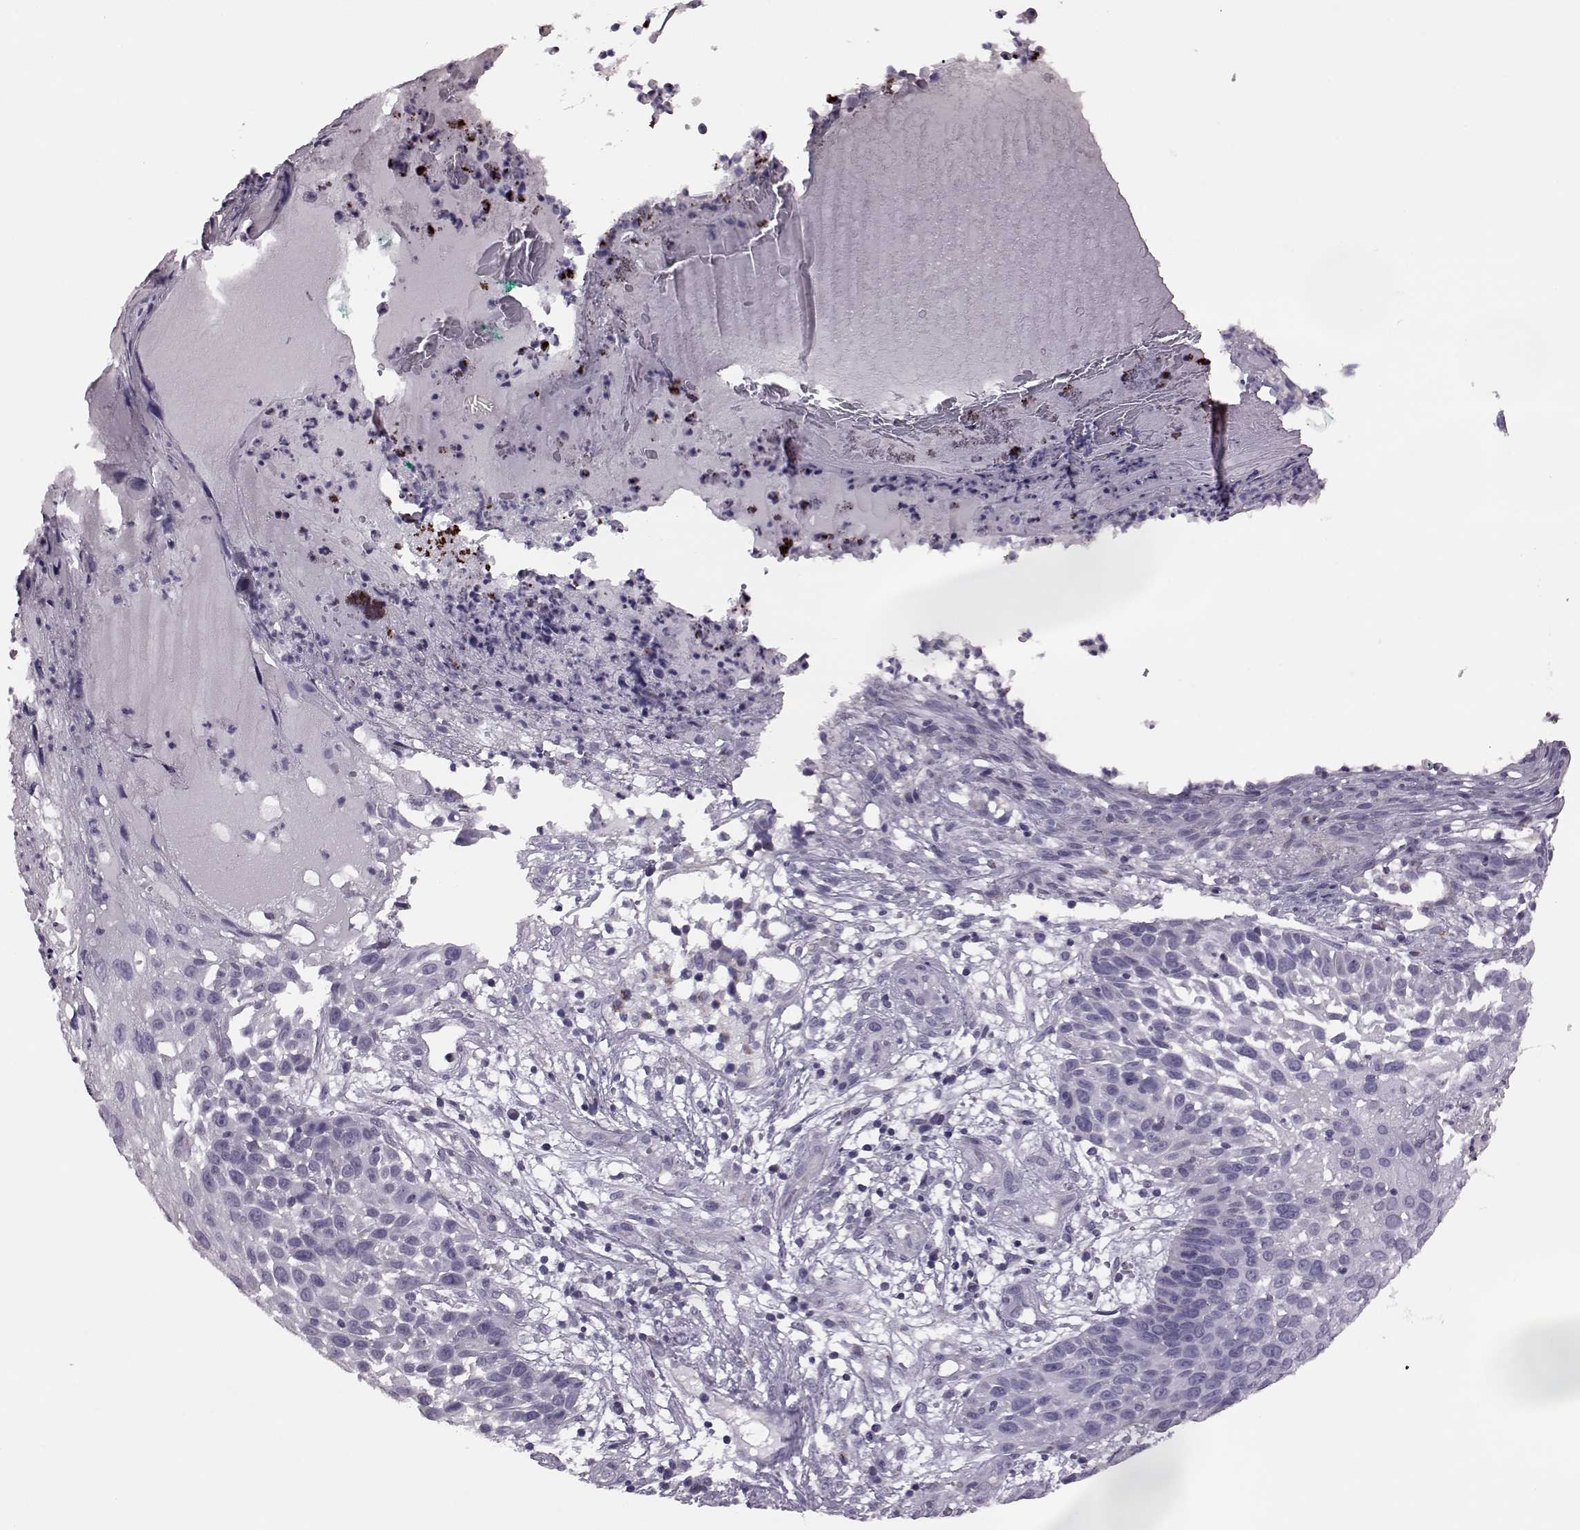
{"staining": {"intensity": "negative", "quantity": "none", "location": "none"}, "tissue": "skin cancer", "cell_type": "Tumor cells", "image_type": "cancer", "snomed": [{"axis": "morphology", "description": "Squamous cell carcinoma, NOS"}, {"axis": "topography", "description": "Skin"}], "caption": "IHC of human skin cancer shows no staining in tumor cells.", "gene": "RIMS2", "patient": {"sex": "male", "age": 92}}